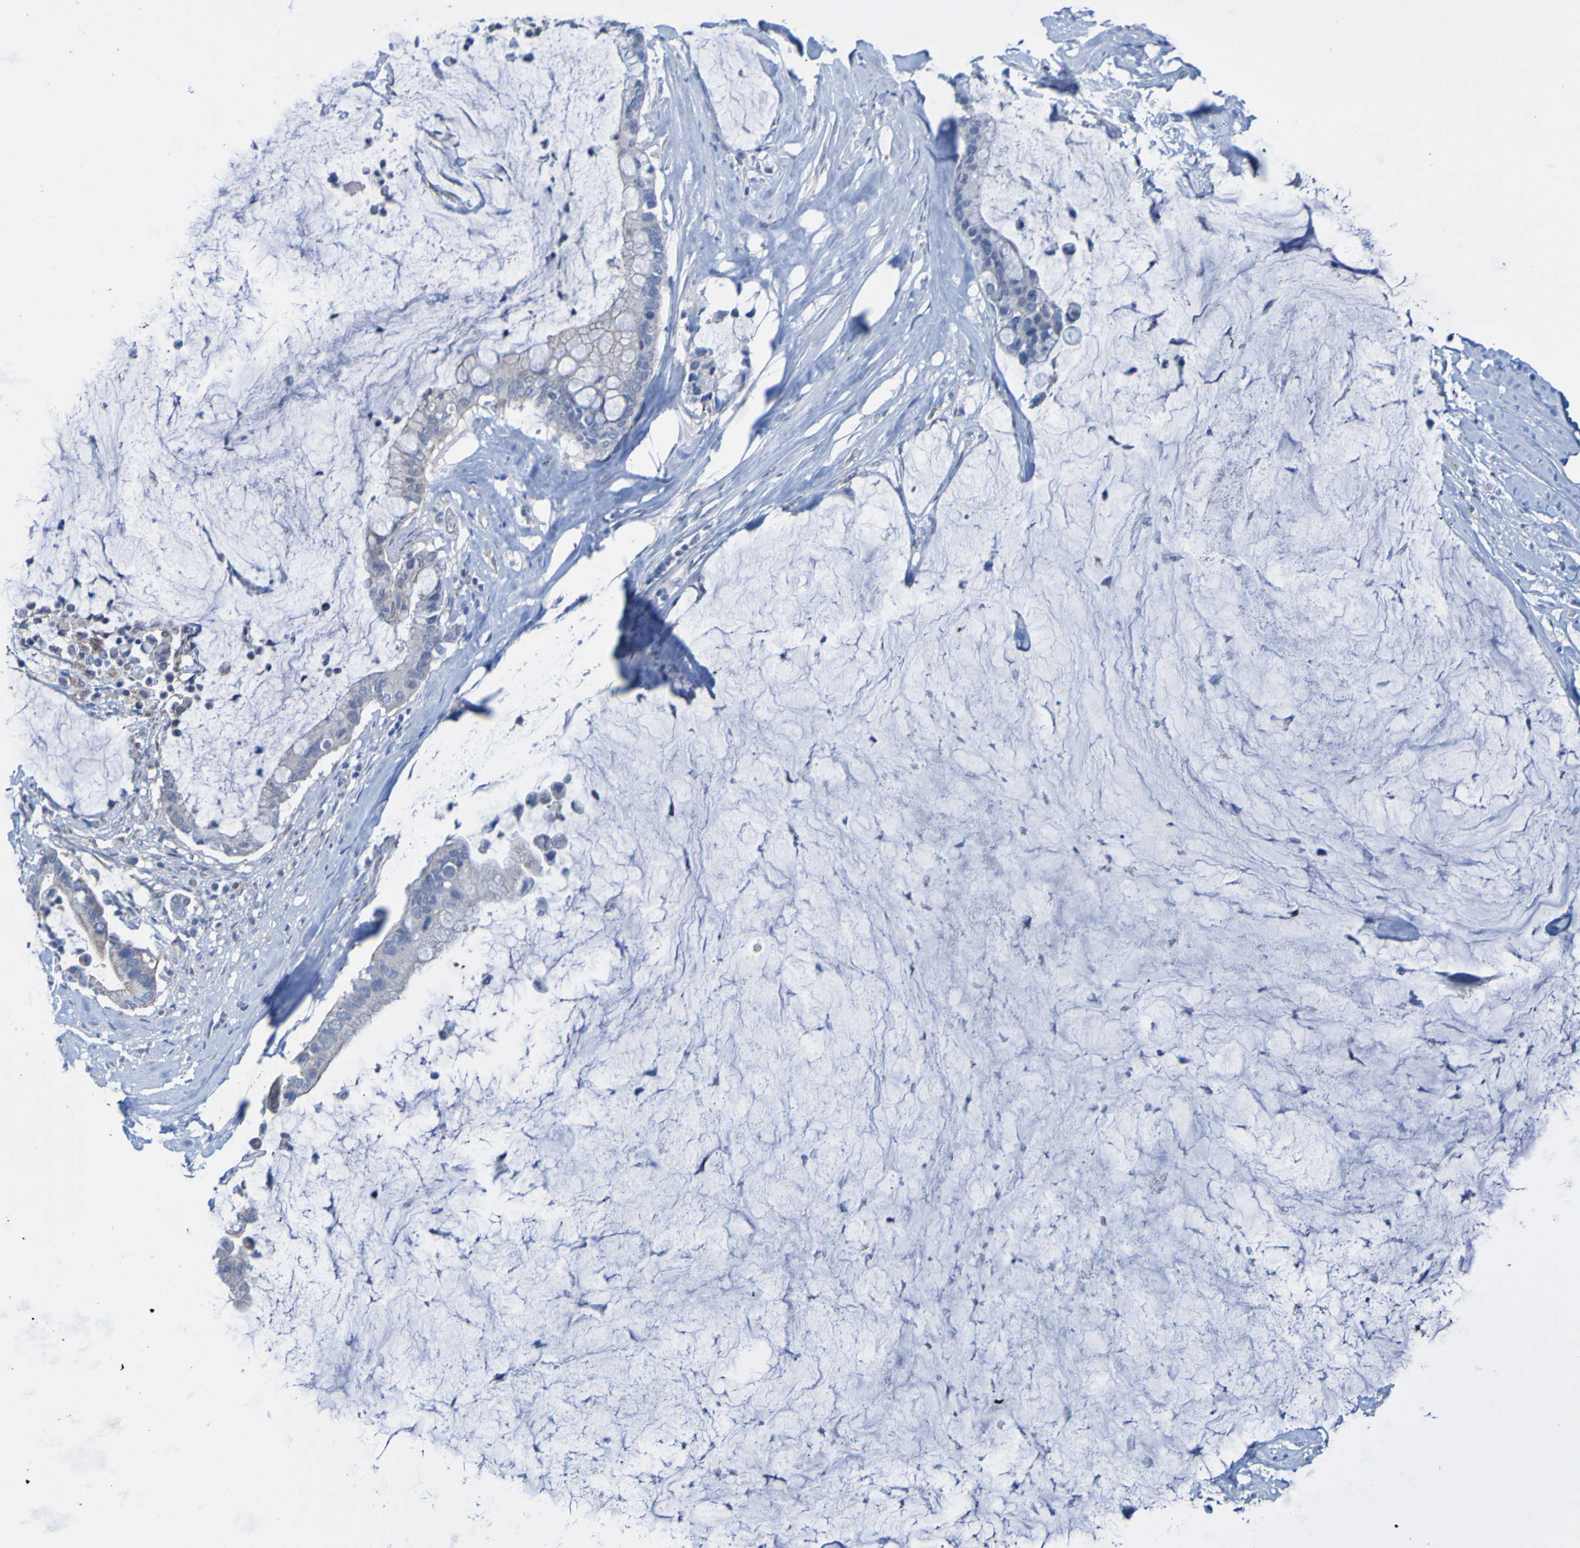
{"staining": {"intensity": "weak", "quantity": "<25%", "location": "cytoplasmic/membranous"}, "tissue": "pancreatic cancer", "cell_type": "Tumor cells", "image_type": "cancer", "snomed": [{"axis": "morphology", "description": "Adenocarcinoma, NOS"}, {"axis": "topography", "description": "Pancreas"}], "caption": "Micrograph shows no significant protein positivity in tumor cells of adenocarcinoma (pancreatic).", "gene": "ACMSD", "patient": {"sex": "male", "age": 41}}